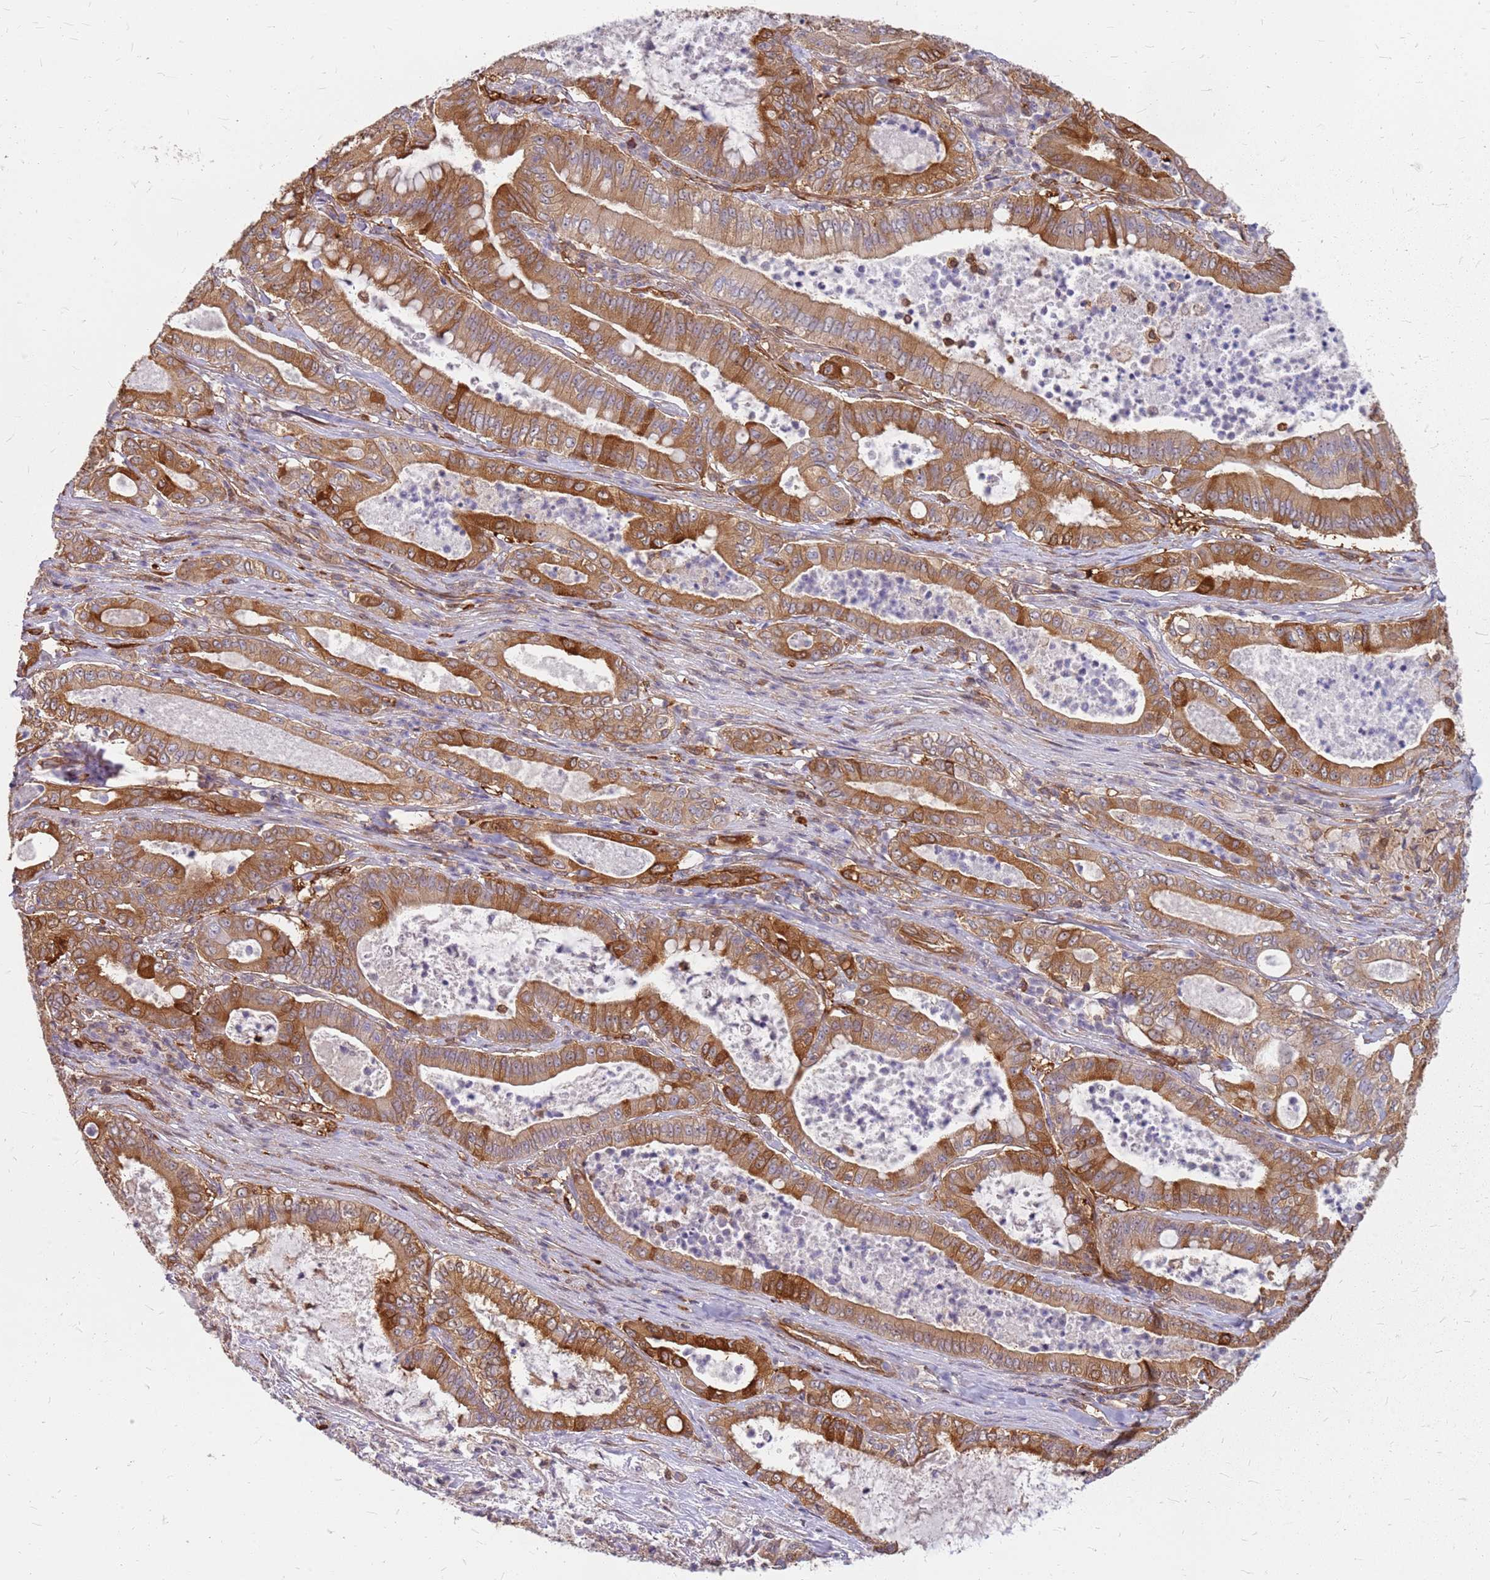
{"staining": {"intensity": "moderate", "quantity": ">75%", "location": "cytoplasmic/membranous"}, "tissue": "pancreatic cancer", "cell_type": "Tumor cells", "image_type": "cancer", "snomed": [{"axis": "morphology", "description": "Adenocarcinoma, NOS"}, {"axis": "topography", "description": "Pancreas"}], "caption": "IHC (DAB) staining of human pancreatic cancer demonstrates moderate cytoplasmic/membranous protein staining in about >75% of tumor cells.", "gene": "HDX", "patient": {"sex": "male", "age": 71}}